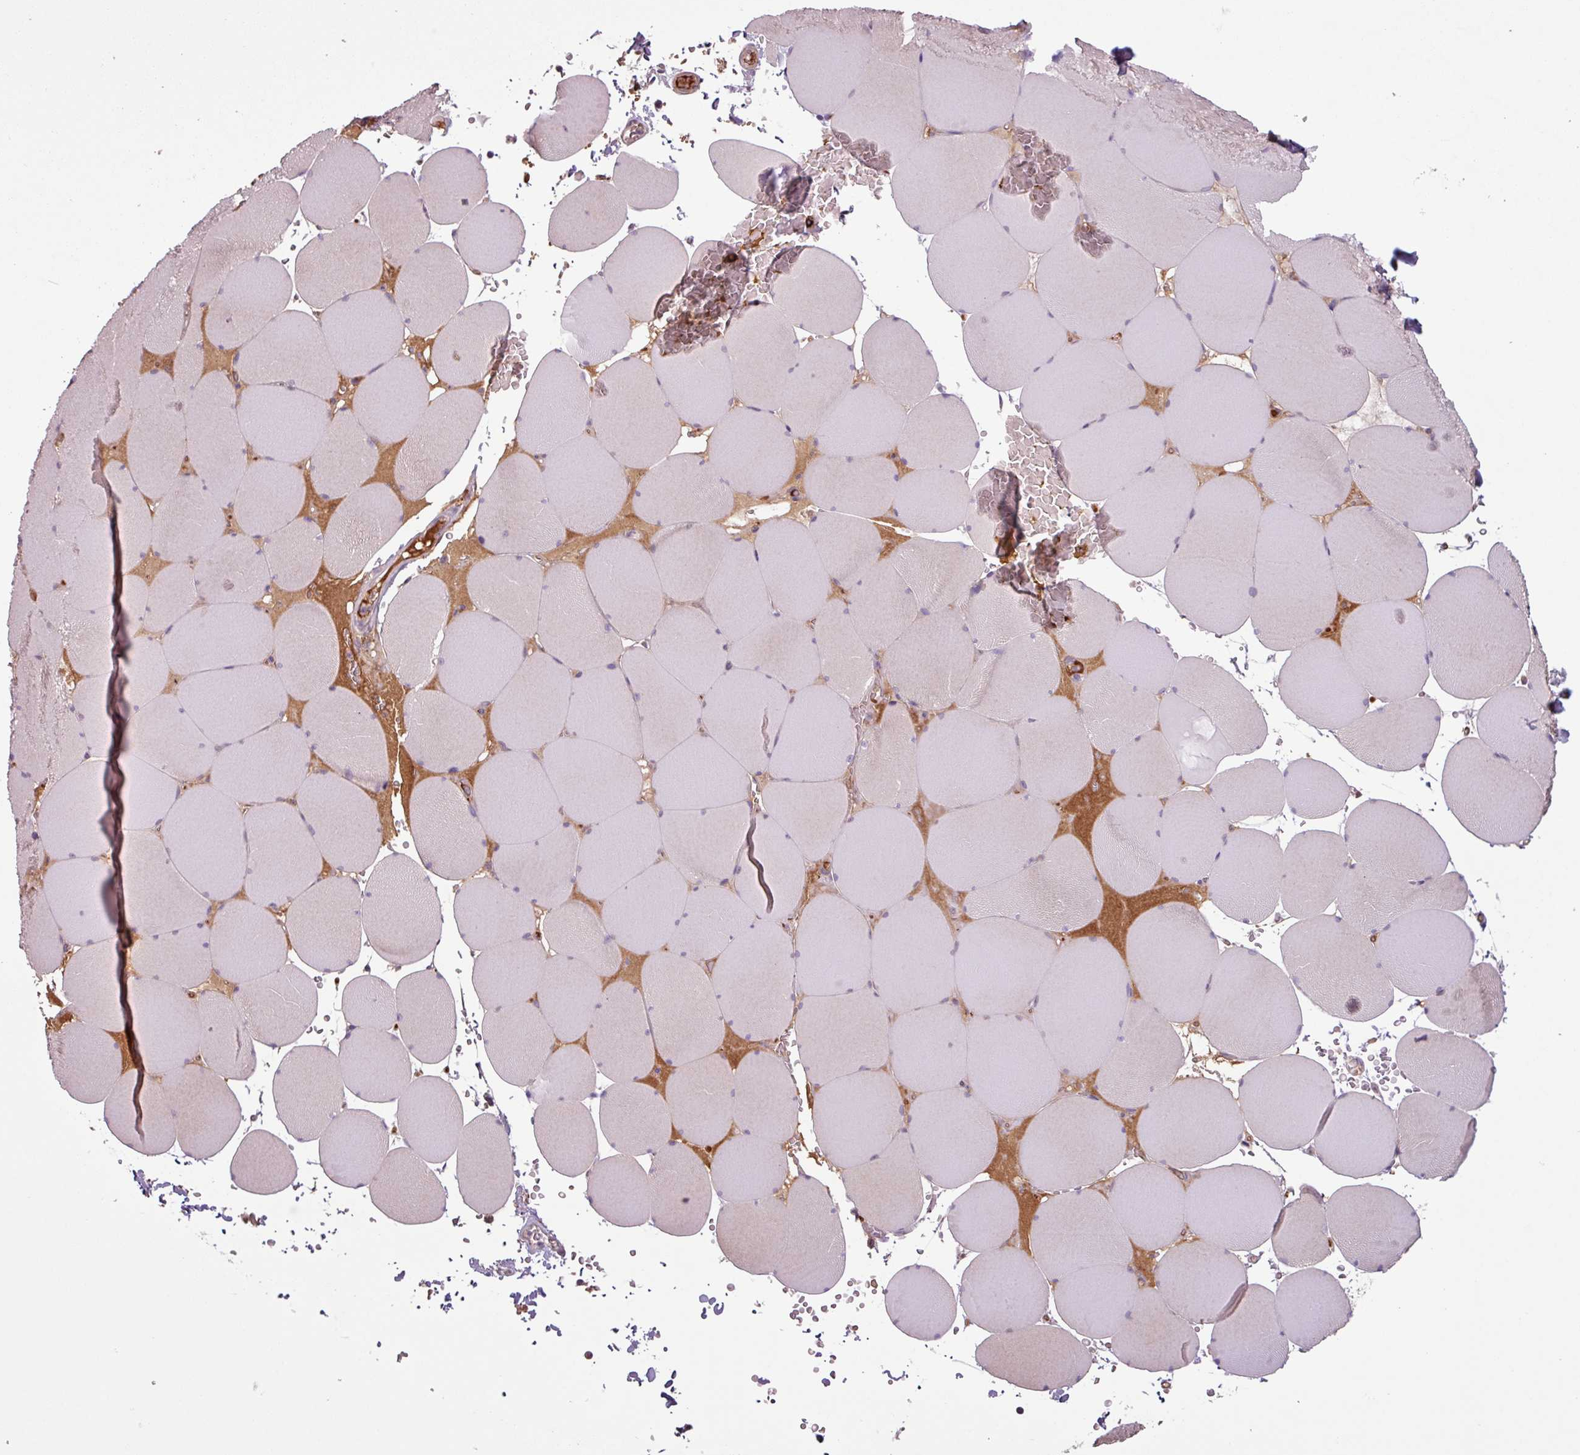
{"staining": {"intensity": "negative", "quantity": "none", "location": "none"}, "tissue": "skeletal muscle", "cell_type": "Myocytes", "image_type": "normal", "snomed": [{"axis": "morphology", "description": "Normal tissue, NOS"}, {"axis": "topography", "description": "Skeletal muscle"}, {"axis": "topography", "description": "Head-Neck"}], "caption": "High magnification brightfield microscopy of unremarkable skeletal muscle stained with DAB (3,3'-diaminobenzidine) (brown) and counterstained with hematoxylin (blue): myocytes show no significant staining. Brightfield microscopy of immunohistochemistry stained with DAB (brown) and hematoxylin (blue), captured at high magnification.", "gene": "C4A", "patient": {"sex": "male", "age": 66}}